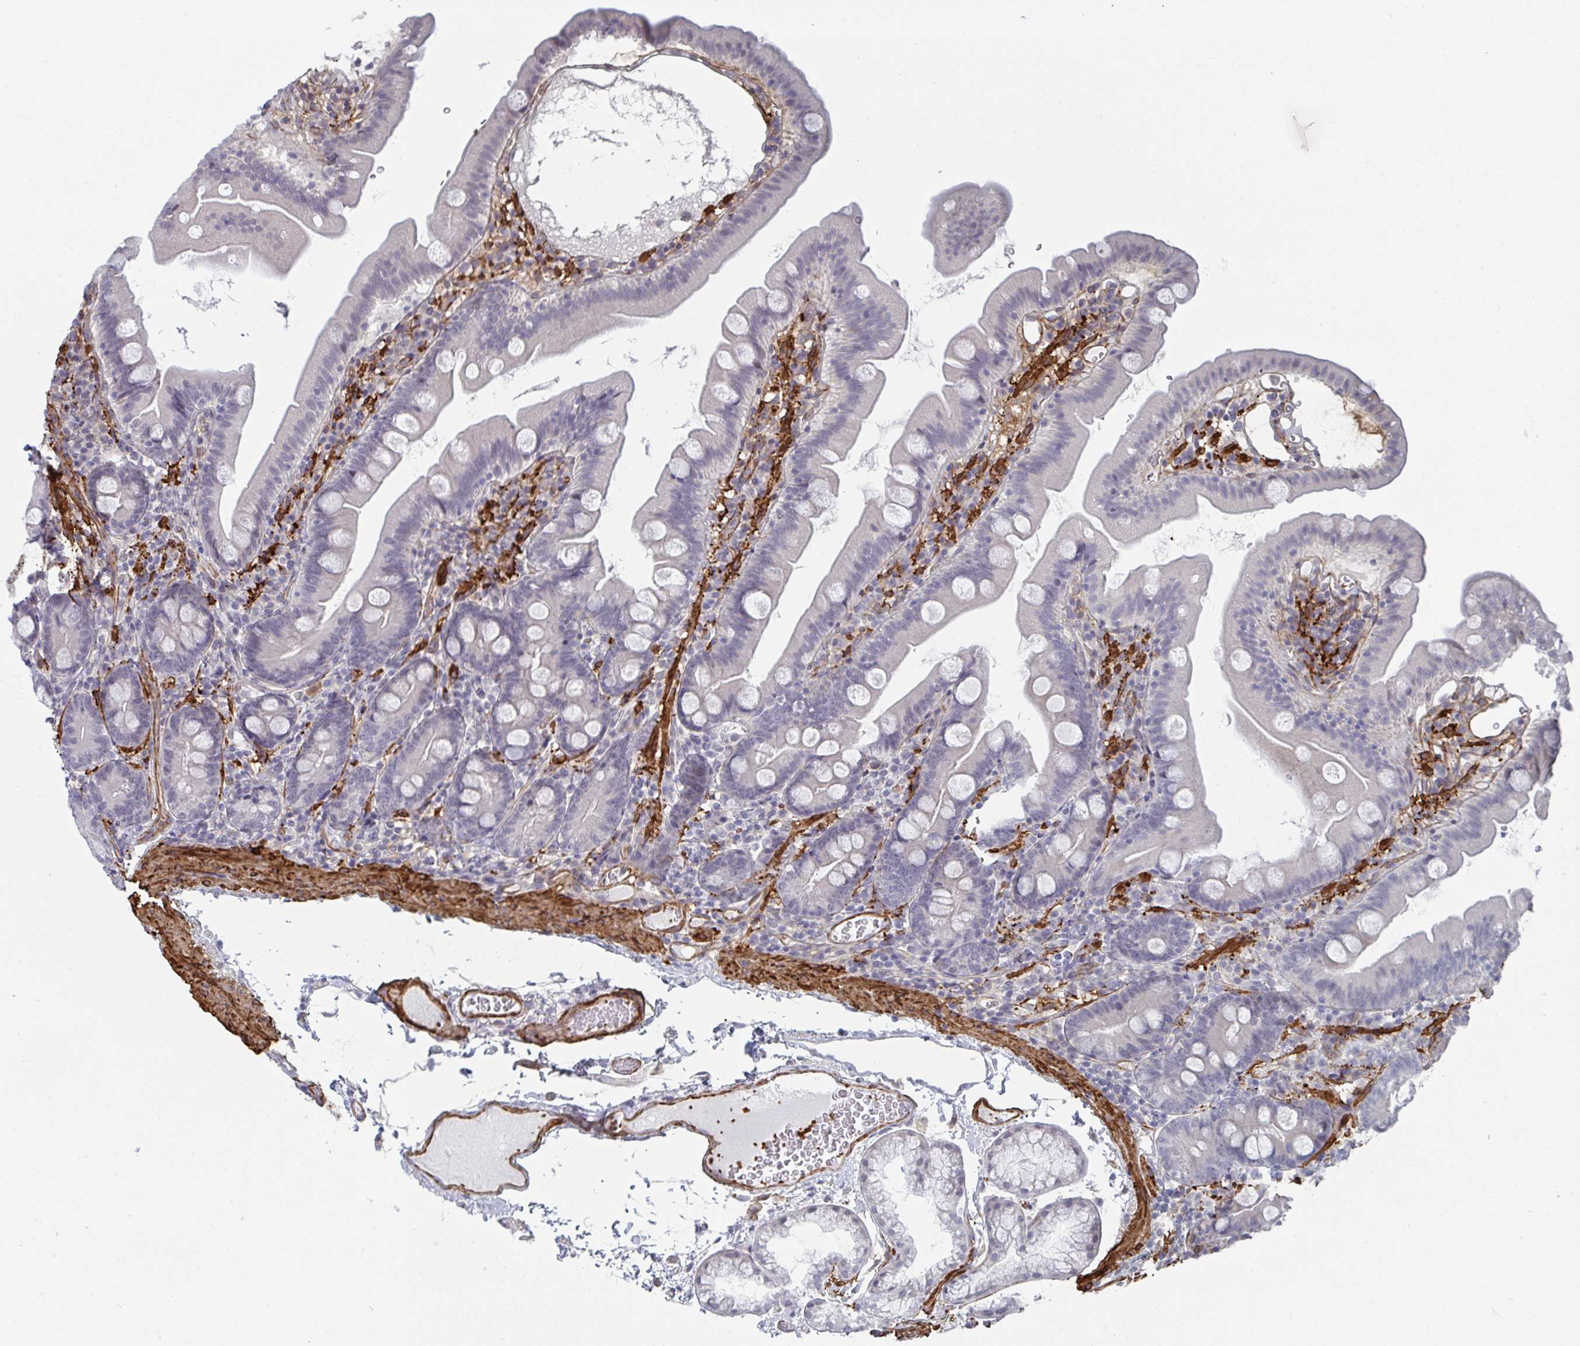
{"staining": {"intensity": "negative", "quantity": "none", "location": "none"}, "tissue": "duodenum", "cell_type": "Glandular cells", "image_type": "normal", "snomed": [{"axis": "morphology", "description": "Normal tissue, NOS"}, {"axis": "topography", "description": "Duodenum"}], "caption": "Immunohistochemical staining of normal duodenum shows no significant positivity in glandular cells. Nuclei are stained in blue.", "gene": "NEURL4", "patient": {"sex": "female", "age": 67}}